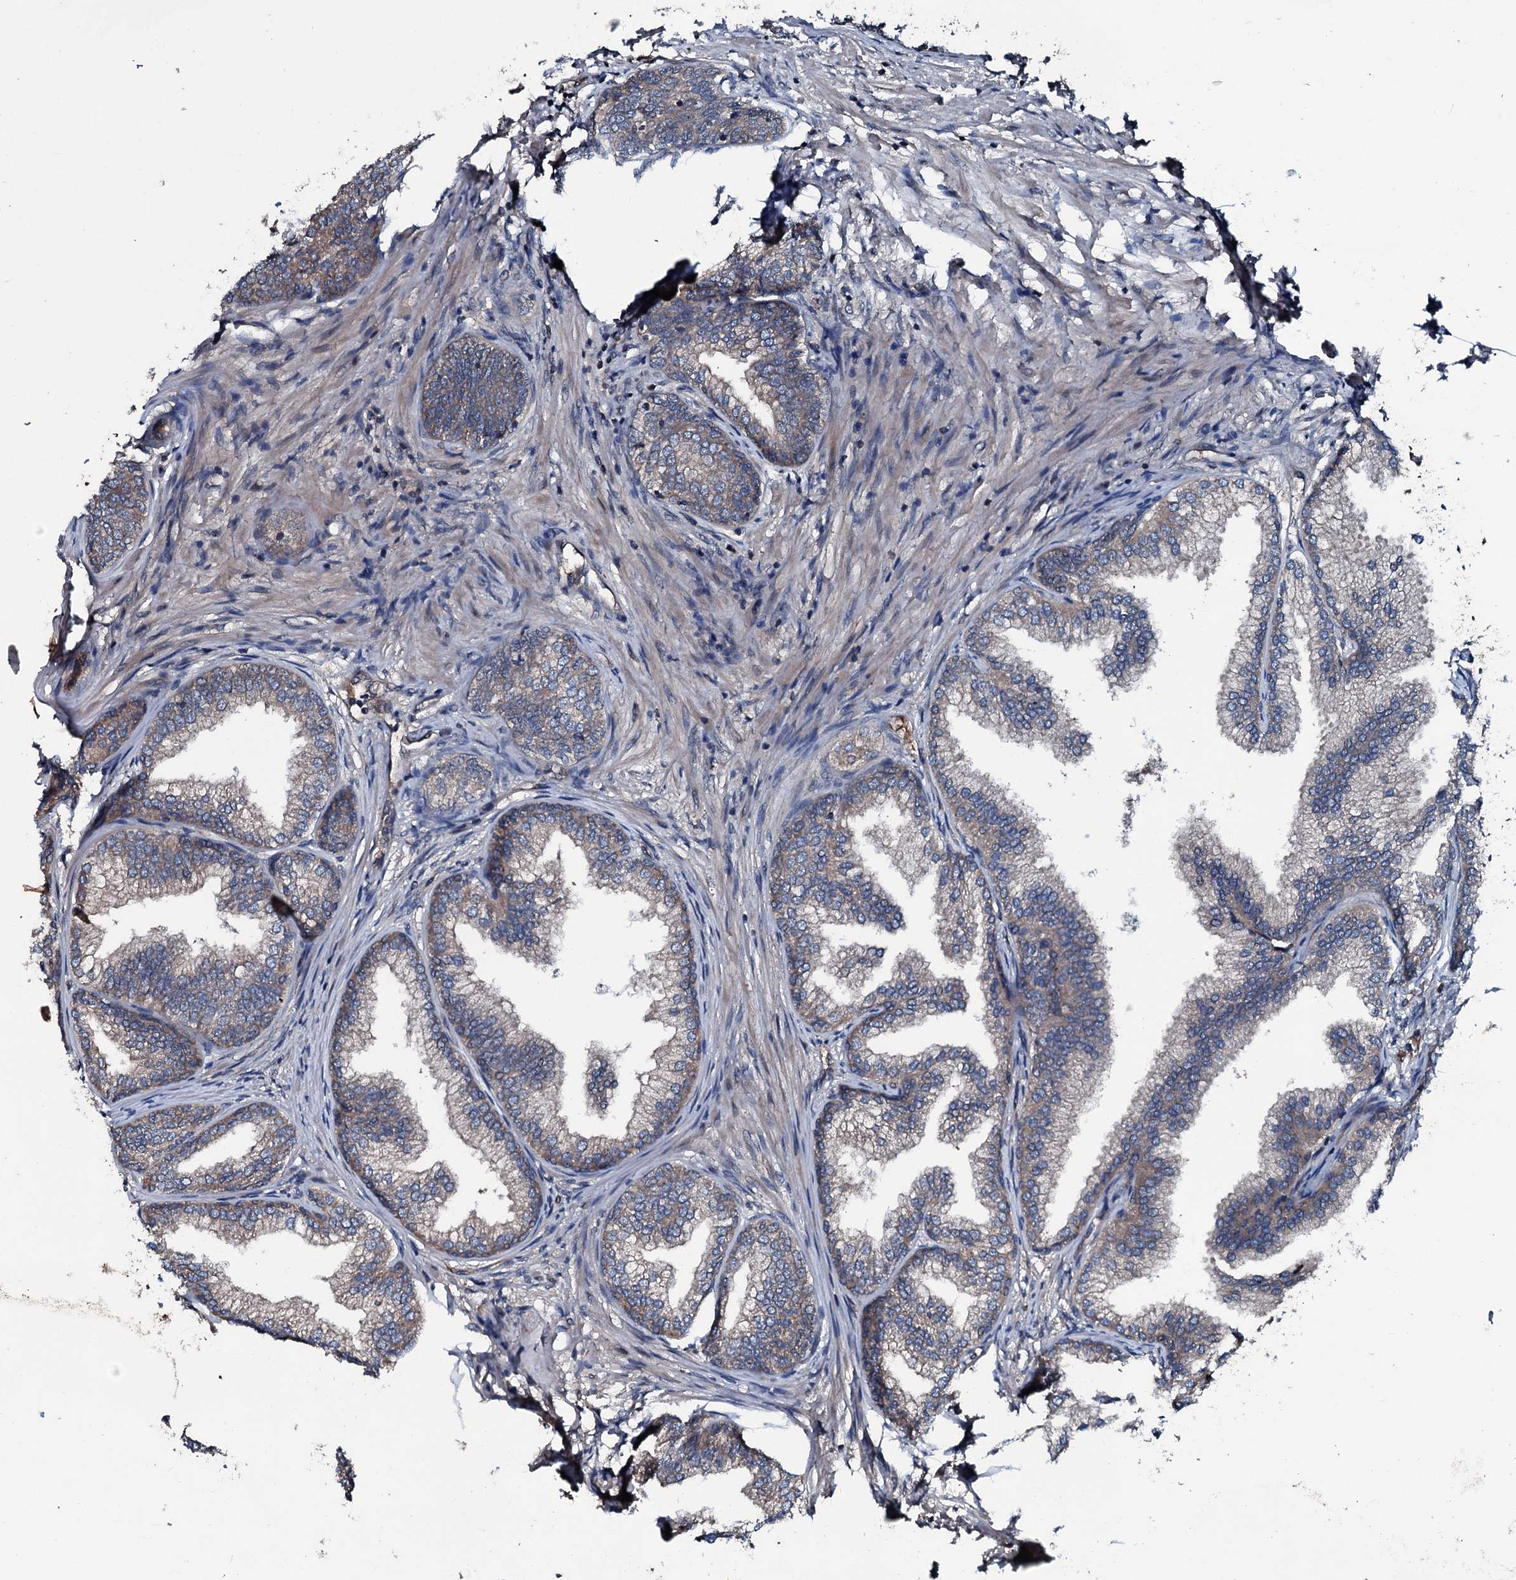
{"staining": {"intensity": "moderate", "quantity": ">75%", "location": "cytoplasmic/membranous"}, "tissue": "prostate", "cell_type": "Glandular cells", "image_type": "normal", "snomed": [{"axis": "morphology", "description": "Normal tissue, NOS"}, {"axis": "topography", "description": "Prostate"}], "caption": "An IHC image of normal tissue is shown. Protein staining in brown labels moderate cytoplasmic/membranous positivity in prostate within glandular cells. (Brightfield microscopy of DAB IHC at high magnification).", "gene": "AARS1", "patient": {"sex": "male", "age": 76}}